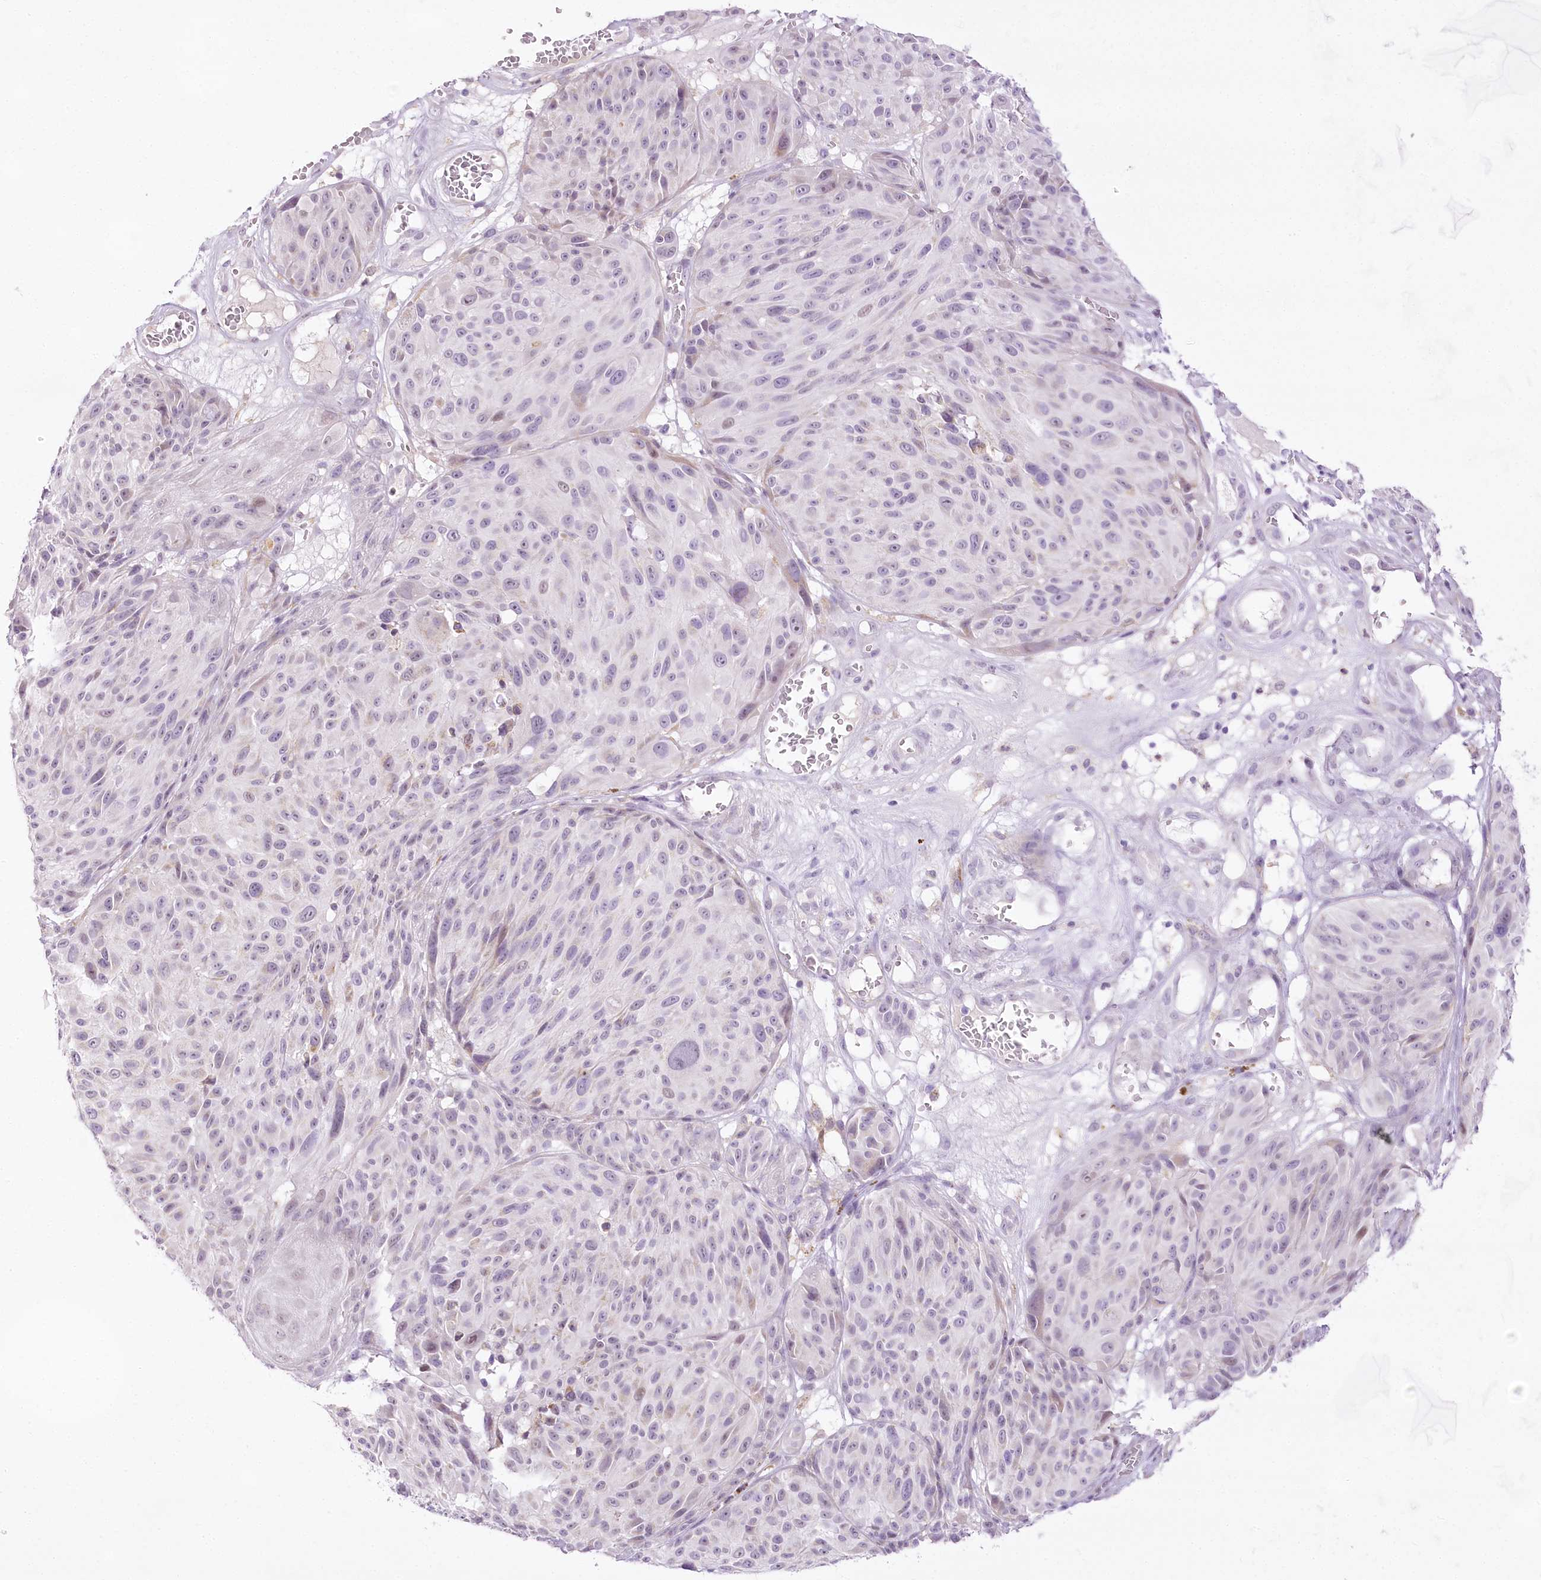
{"staining": {"intensity": "negative", "quantity": "none", "location": "none"}, "tissue": "melanoma", "cell_type": "Tumor cells", "image_type": "cancer", "snomed": [{"axis": "morphology", "description": "Malignant melanoma, NOS"}, {"axis": "topography", "description": "Skin"}], "caption": "The histopathology image displays no significant positivity in tumor cells of melanoma.", "gene": "CCDC30", "patient": {"sex": "male", "age": 83}}